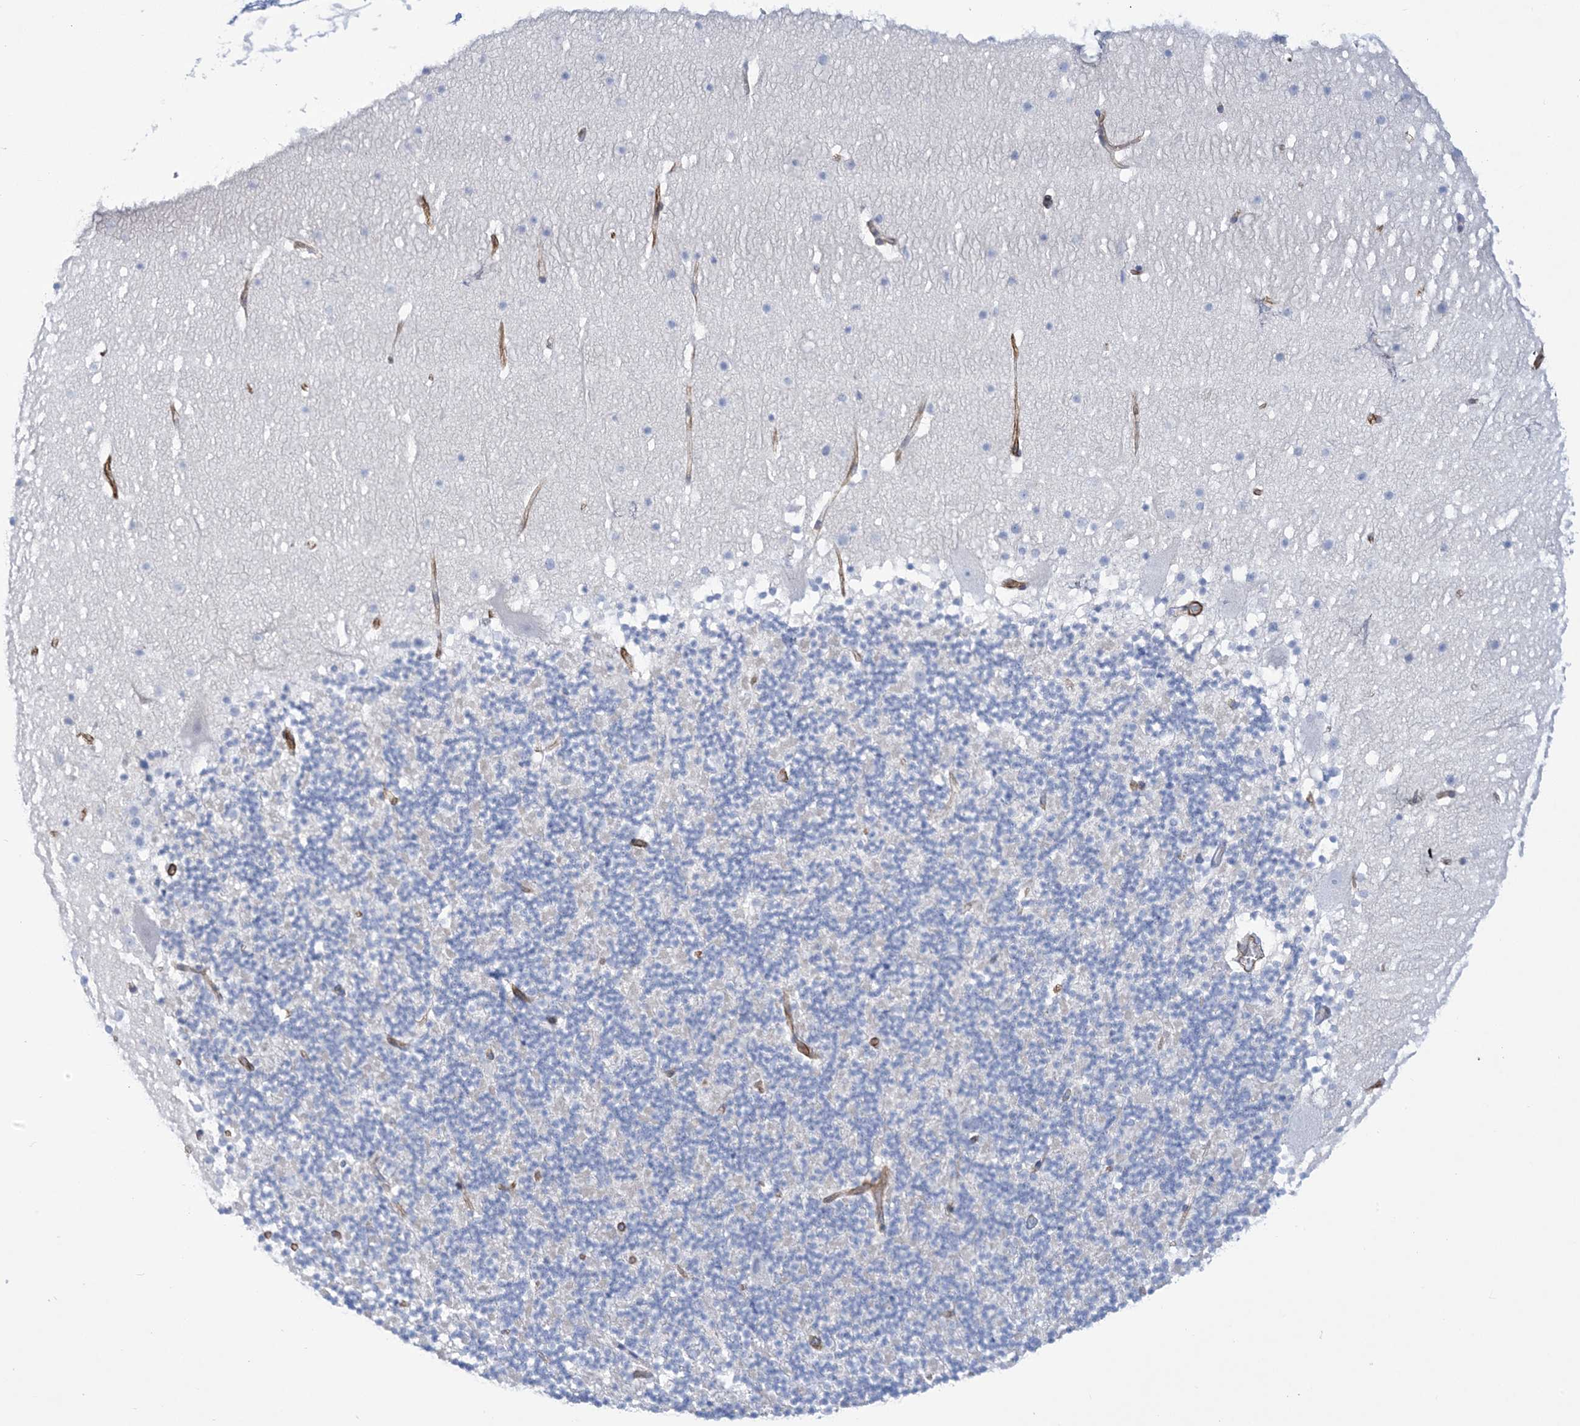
{"staining": {"intensity": "negative", "quantity": "none", "location": "none"}, "tissue": "cerebellum", "cell_type": "Cells in granular layer", "image_type": "normal", "snomed": [{"axis": "morphology", "description": "Normal tissue, NOS"}, {"axis": "topography", "description": "Cerebellum"}], "caption": "Micrograph shows no significant protein staining in cells in granular layer of unremarkable cerebellum.", "gene": "B3GNT7", "patient": {"sex": "male", "age": 57}}